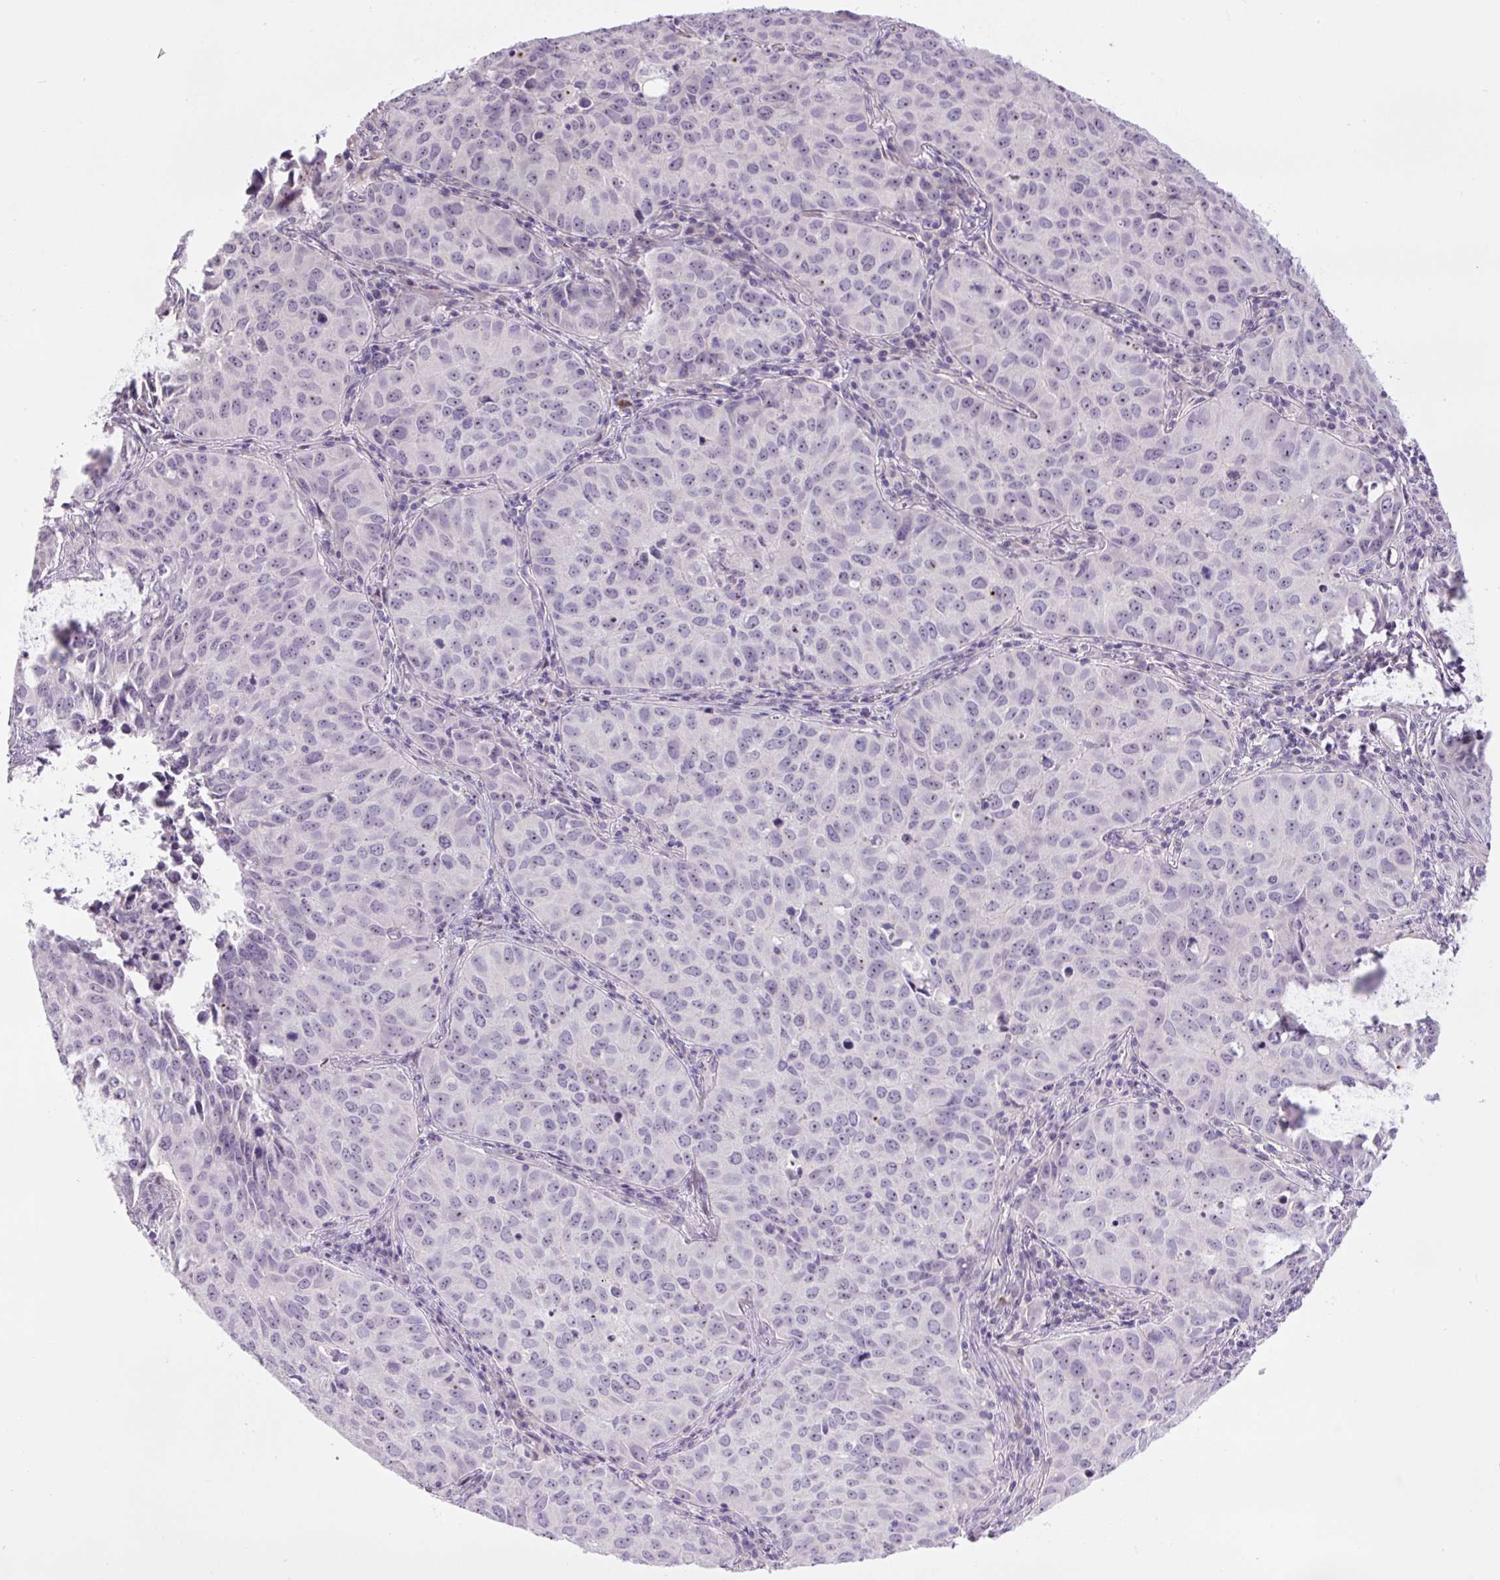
{"staining": {"intensity": "negative", "quantity": "none", "location": "none"}, "tissue": "lung cancer", "cell_type": "Tumor cells", "image_type": "cancer", "snomed": [{"axis": "morphology", "description": "Adenocarcinoma, NOS"}, {"axis": "topography", "description": "Lung"}], "caption": "Immunohistochemistry image of neoplastic tissue: human adenocarcinoma (lung) stained with DAB reveals no significant protein expression in tumor cells.", "gene": "TMEM151B", "patient": {"sex": "female", "age": 50}}